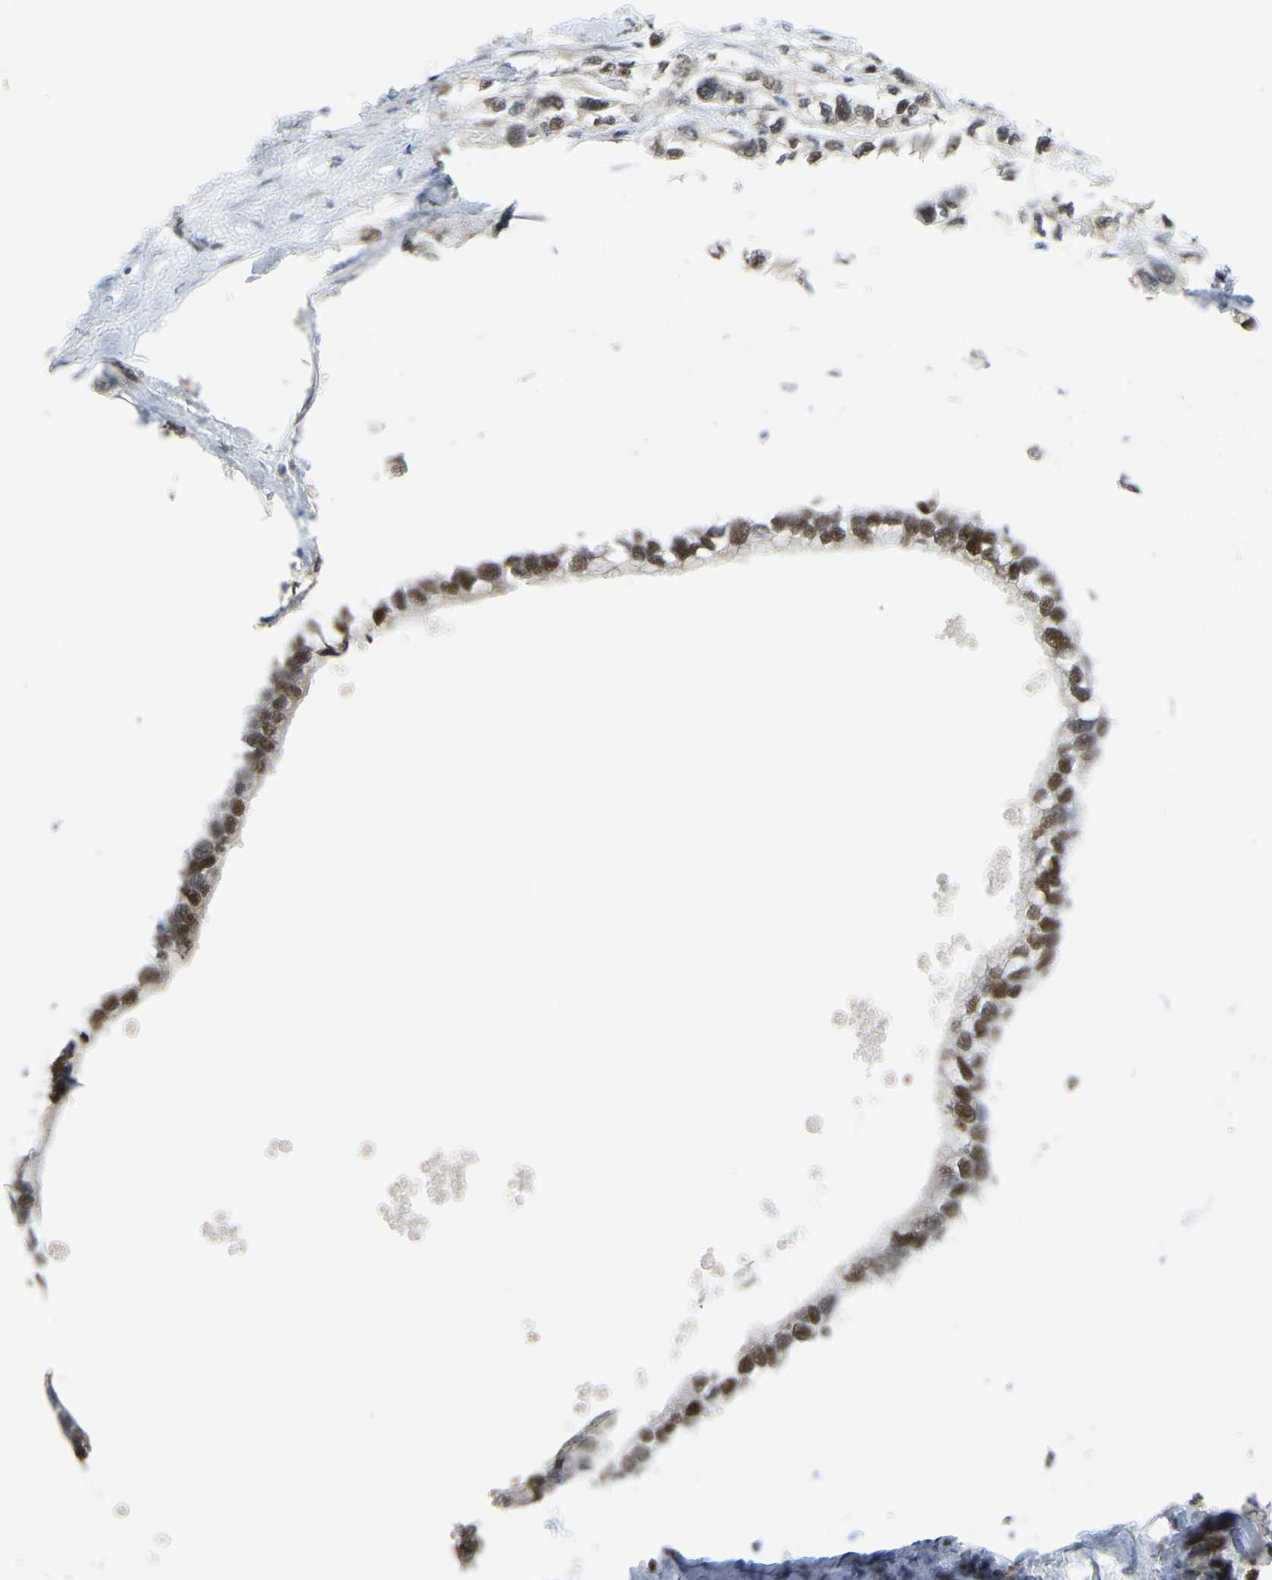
{"staining": {"intensity": "moderate", "quantity": ">75%", "location": "nuclear"}, "tissue": "pancreatic cancer", "cell_type": "Tumor cells", "image_type": "cancer", "snomed": [{"axis": "morphology", "description": "Adenocarcinoma, NOS"}, {"axis": "topography", "description": "Pancreas"}], "caption": "Immunohistochemistry (IHC) photomicrograph of neoplastic tissue: human pancreatic cancer stained using IHC shows medium levels of moderate protein expression localized specifically in the nuclear of tumor cells, appearing as a nuclear brown color.", "gene": "KLRG2", "patient": {"sex": "male", "age": 74}}